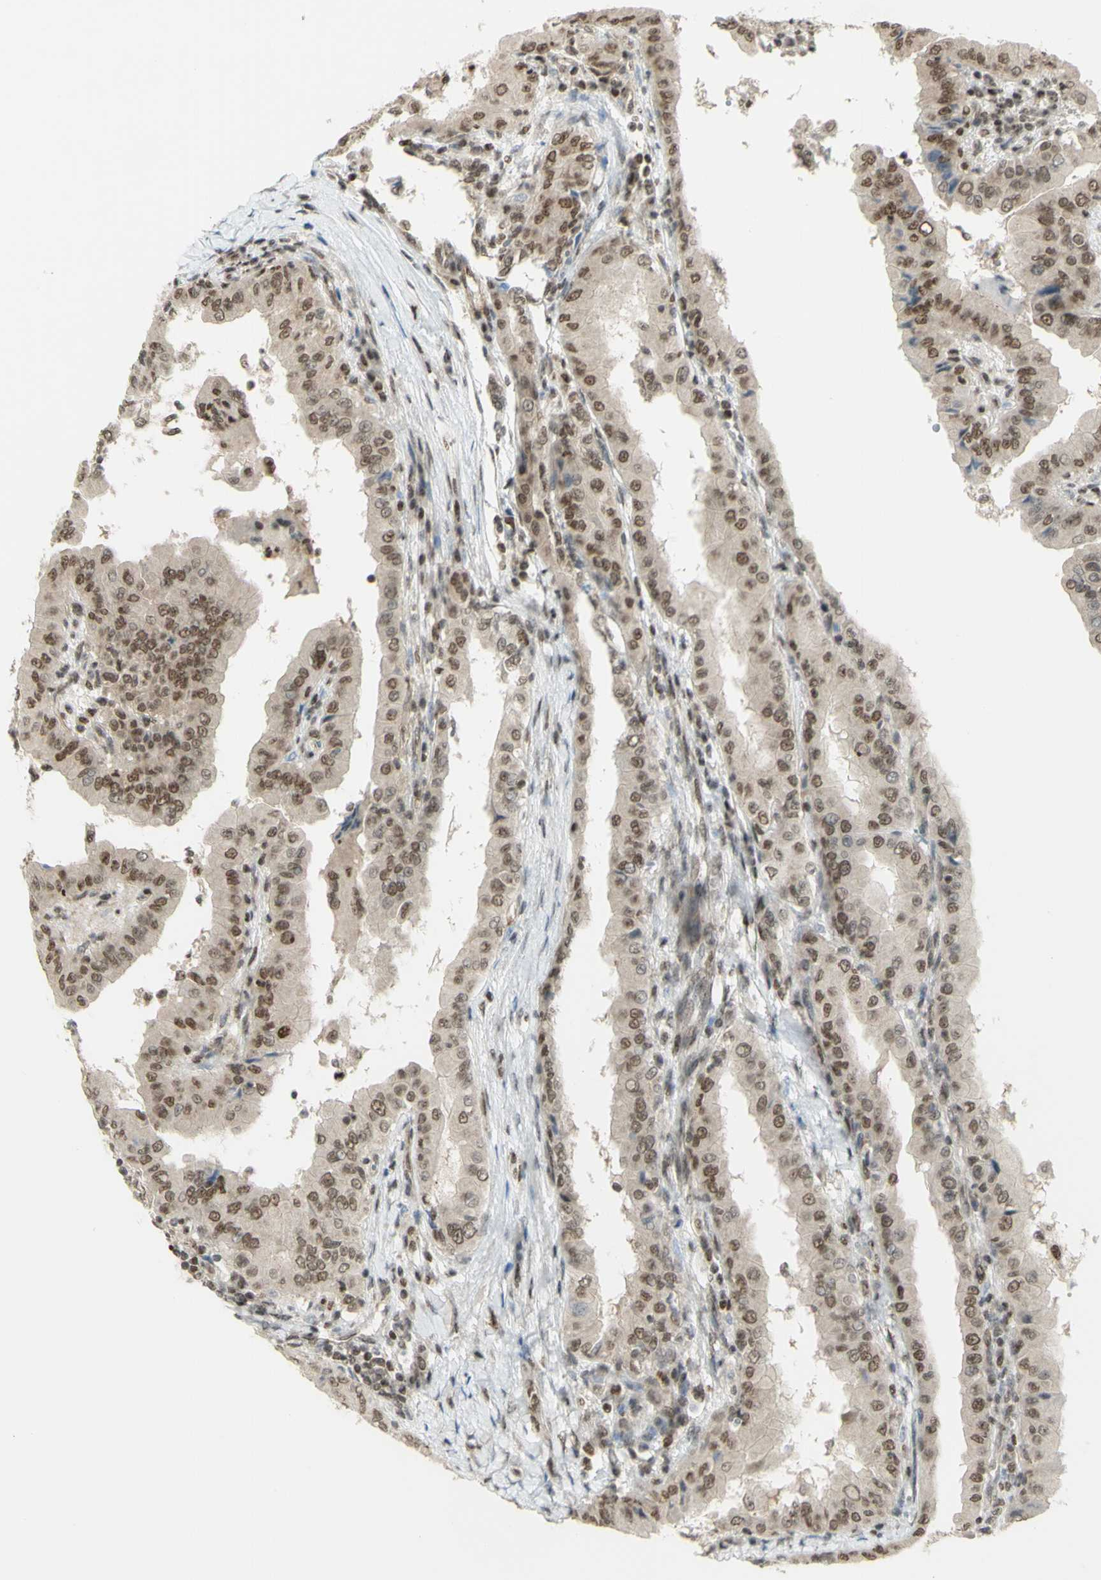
{"staining": {"intensity": "moderate", "quantity": ">75%", "location": "nuclear"}, "tissue": "thyroid cancer", "cell_type": "Tumor cells", "image_type": "cancer", "snomed": [{"axis": "morphology", "description": "Papillary adenocarcinoma, NOS"}, {"axis": "topography", "description": "Thyroid gland"}], "caption": "Brown immunohistochemical staining in papillary adenocarcinoma (thyroid) shows moderate nuclear expression in about >75% of tumor cells.", "gene": "ZMYM6", "patient": {"sex": "male", "age": 33}}